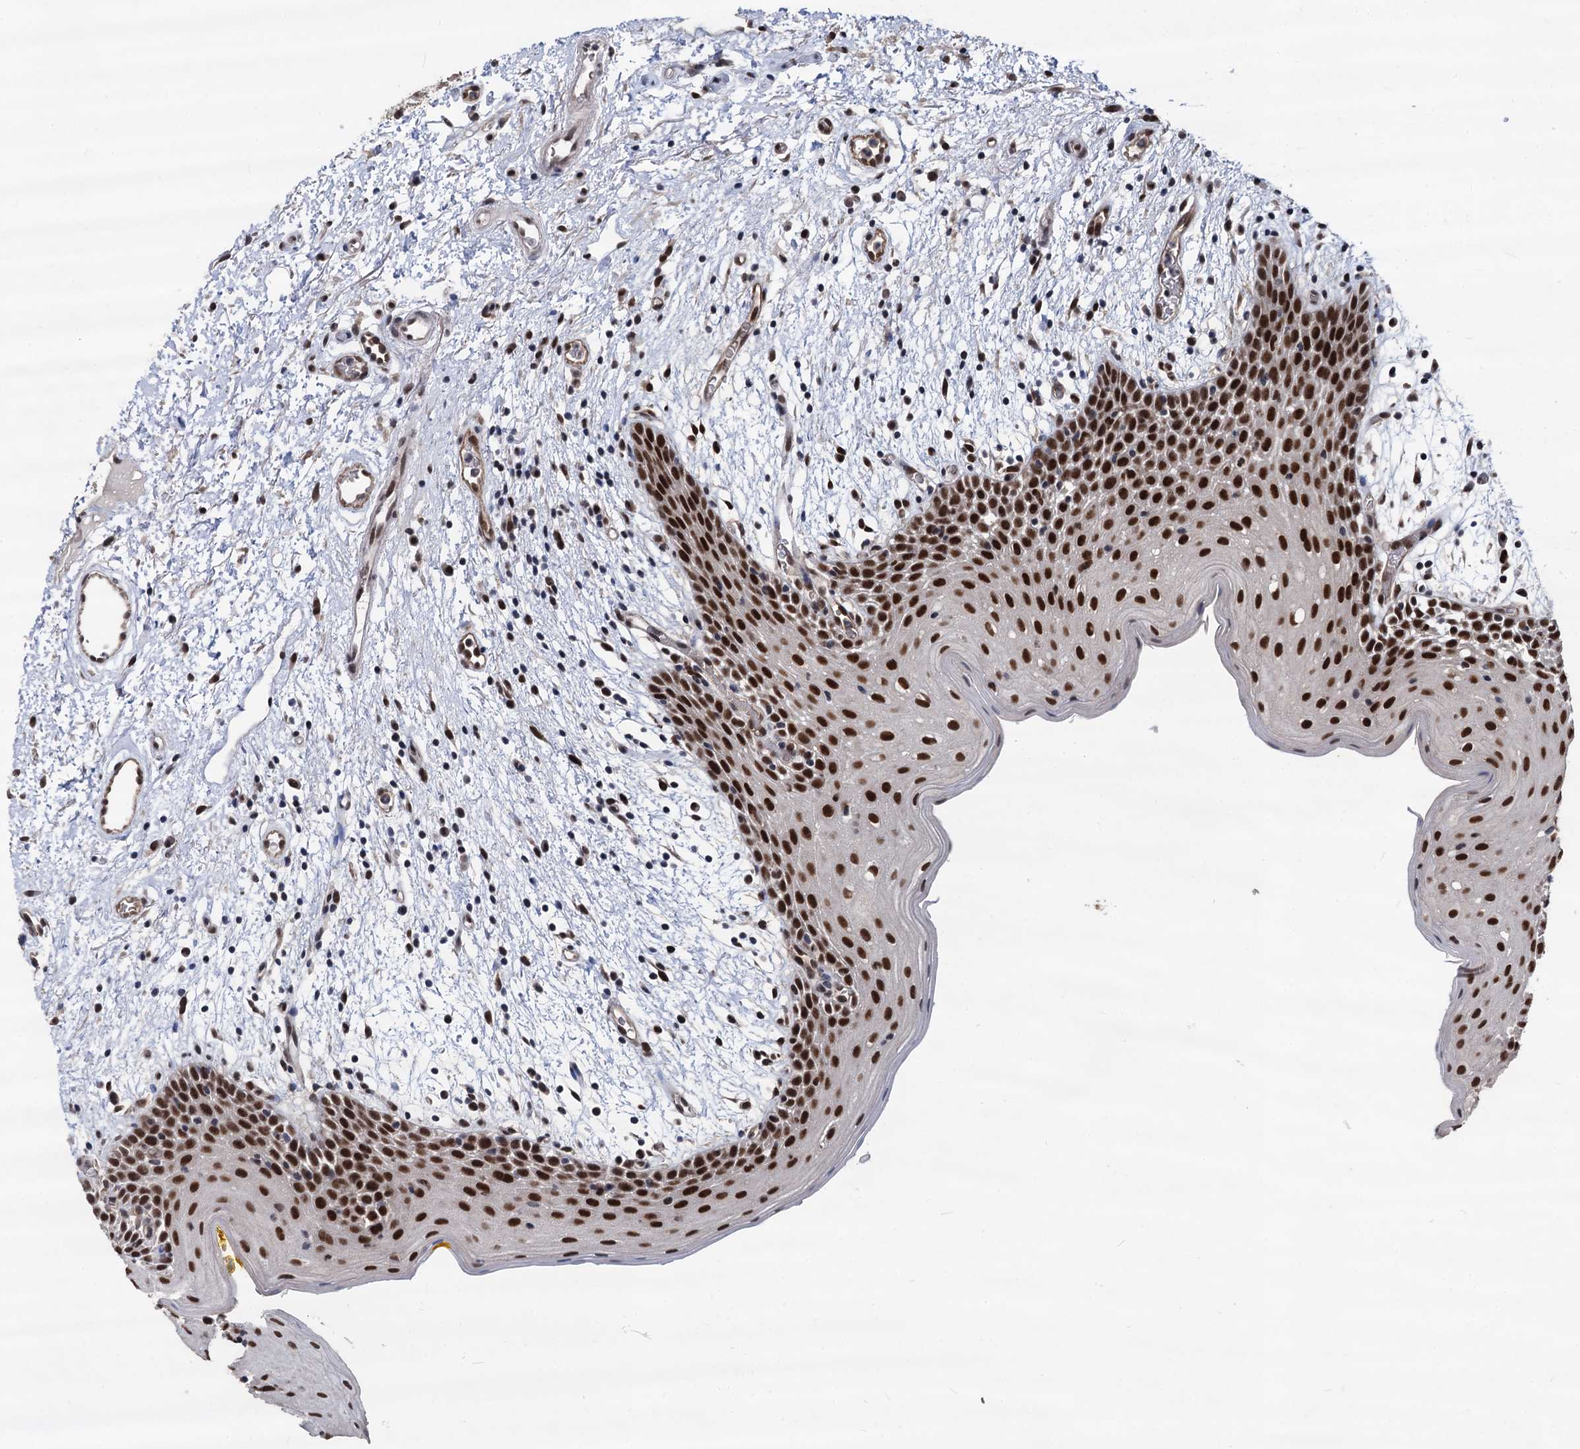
{"staining": {"intensity": "strong", "quantity": ">75%", "location": "nuclear"}, "tissue": "oral mucosa", "cell_type": "Squamous epithelial cells", "image_type": "normal", "snomed": [{"axis": "morphology", "description": "Normal tissue, NOS"}, {"axis": "topography", "description": "Skeletal muscle"}, {"axis": "topography", "description": "Oral tissue"}, {"axis": "topography", "description": "Salivary gland"}, {"axis": "topography", "description": "Peripheral nerve tissue"}], "caption": "High-magnification brightfield microscopy of normal oral mucosa stained with DAB (3,3'-diaminobenzidine) (brown) and counterstained with hematoxylin (blue). squamous epithelial cells exhibit strong nuclear positivity is identified in approximately>75% of cells.", "gene": "GALNT11", "patient": {"sex": "male", "age": 54}}